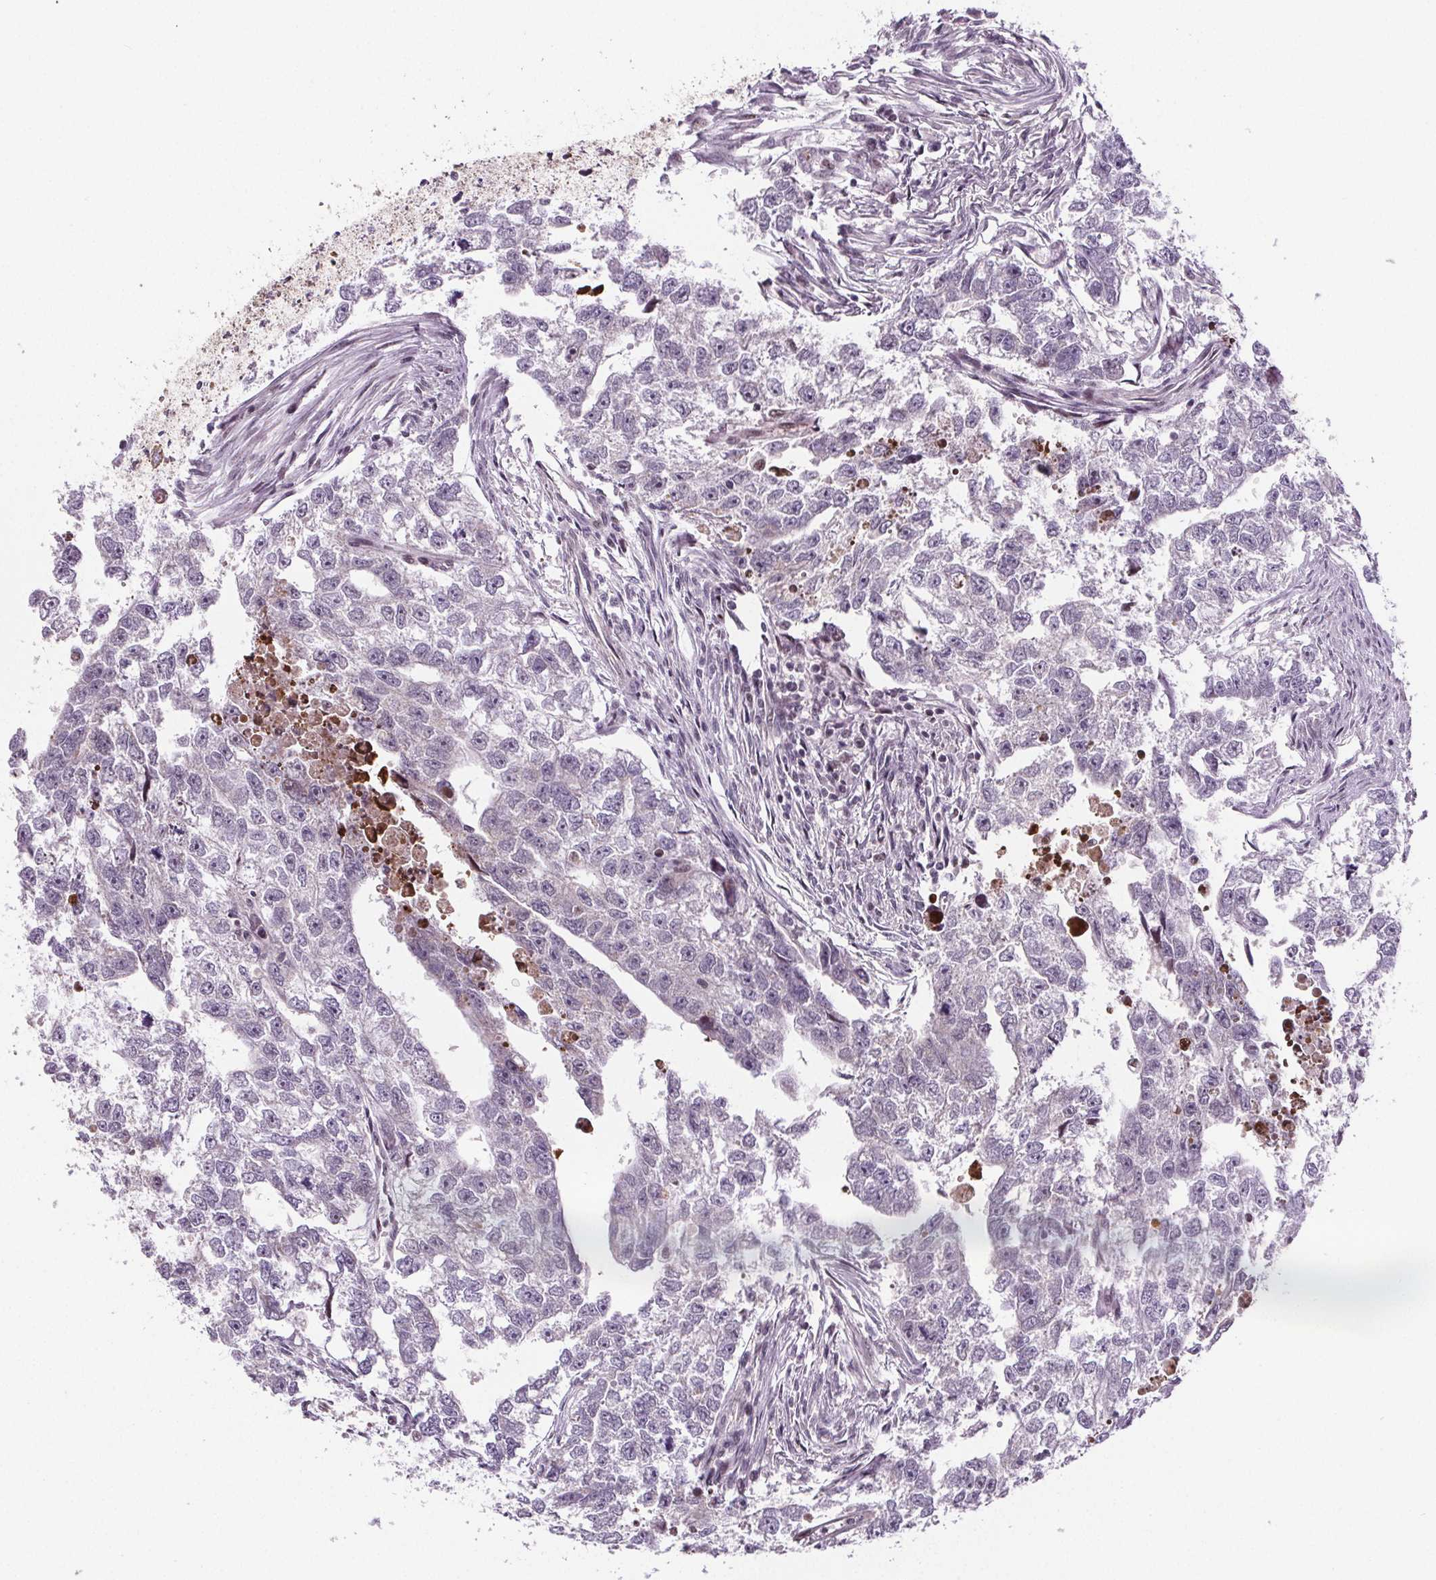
{"staining": {"intensity": "negative", "quantity": "none", "location": "none"}, "tissue": "testis cancer", "cell_type": "Tumor cells", "image_type": "cancer", "snomed": [{"axis": "morphology", "description": "Carcinoma, Embryonal, NOS"}, {"axis": "morphology", "description": "Teratoma, malignant, NOS"}, {"axis": "topography", "description": "Testis"}], "caption": "This is an IHC image of human testis cancer (teratoma (malignant)). There is no positivity in tumor cells.", "gene": "SUCLA2", "patient": {"sex": "male", "age": 44}}